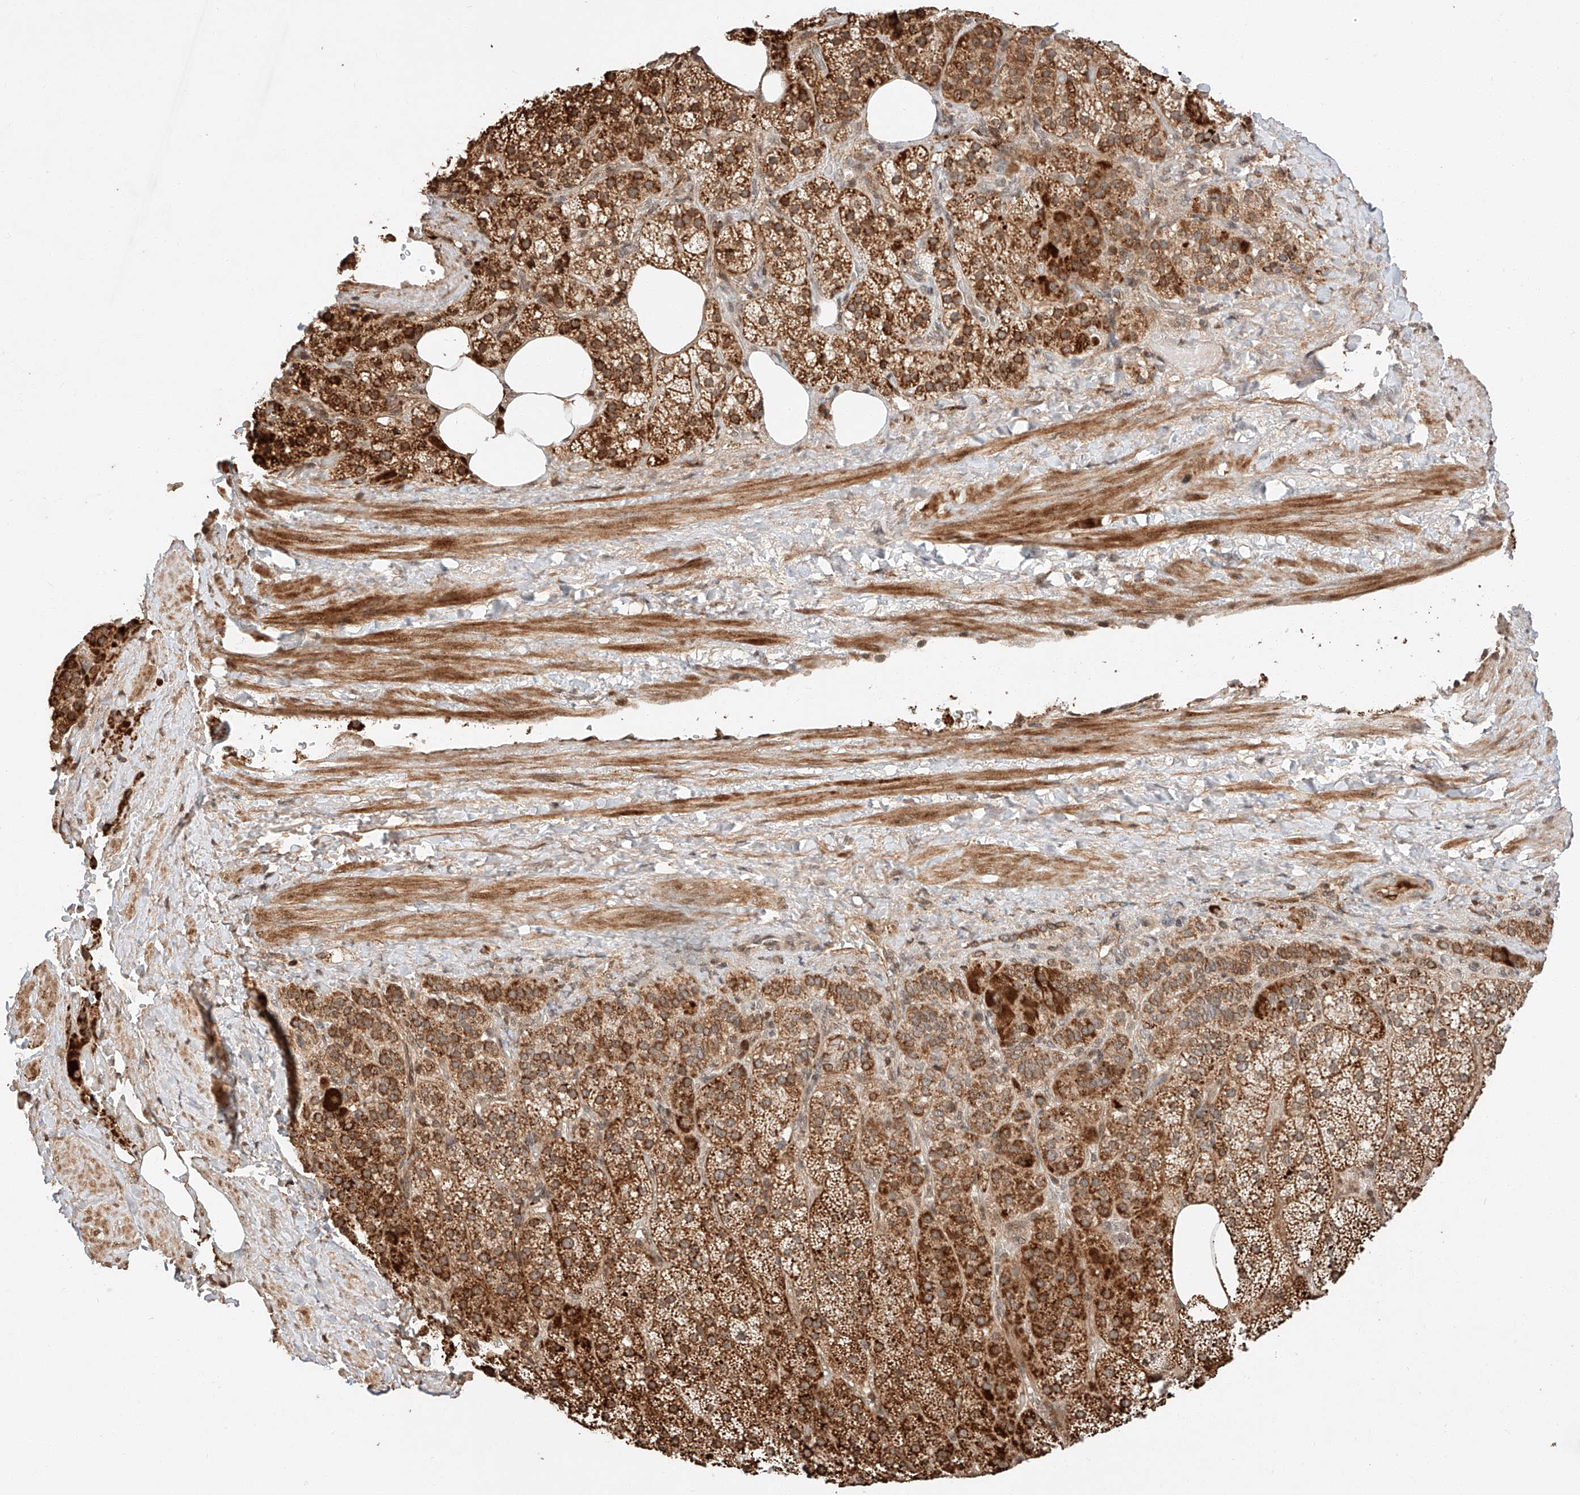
{"staining": {"intensity": "strong", "quantity": ">75%", "location": "cytoplasmic/membranous"}, "tissue": "adrenal gland", "cell_type": "Glandular cells", "image_type": "normal", "snomed": [{"axis": "morphology", "description": "Normal tissue, NOS"}, {"axis": "topography", "description": "Adrenal gland"}], "caption": "This micrograph shows normal adrenal gland stained with IHC to label a protein in brown. The cytoplasmic/membranous of glandular cells show strong positivity for the protein. Nuclei are counter-stained blue.", "gene": "ARHGAP33", "patient": {"sex": "female", "age": 59}}